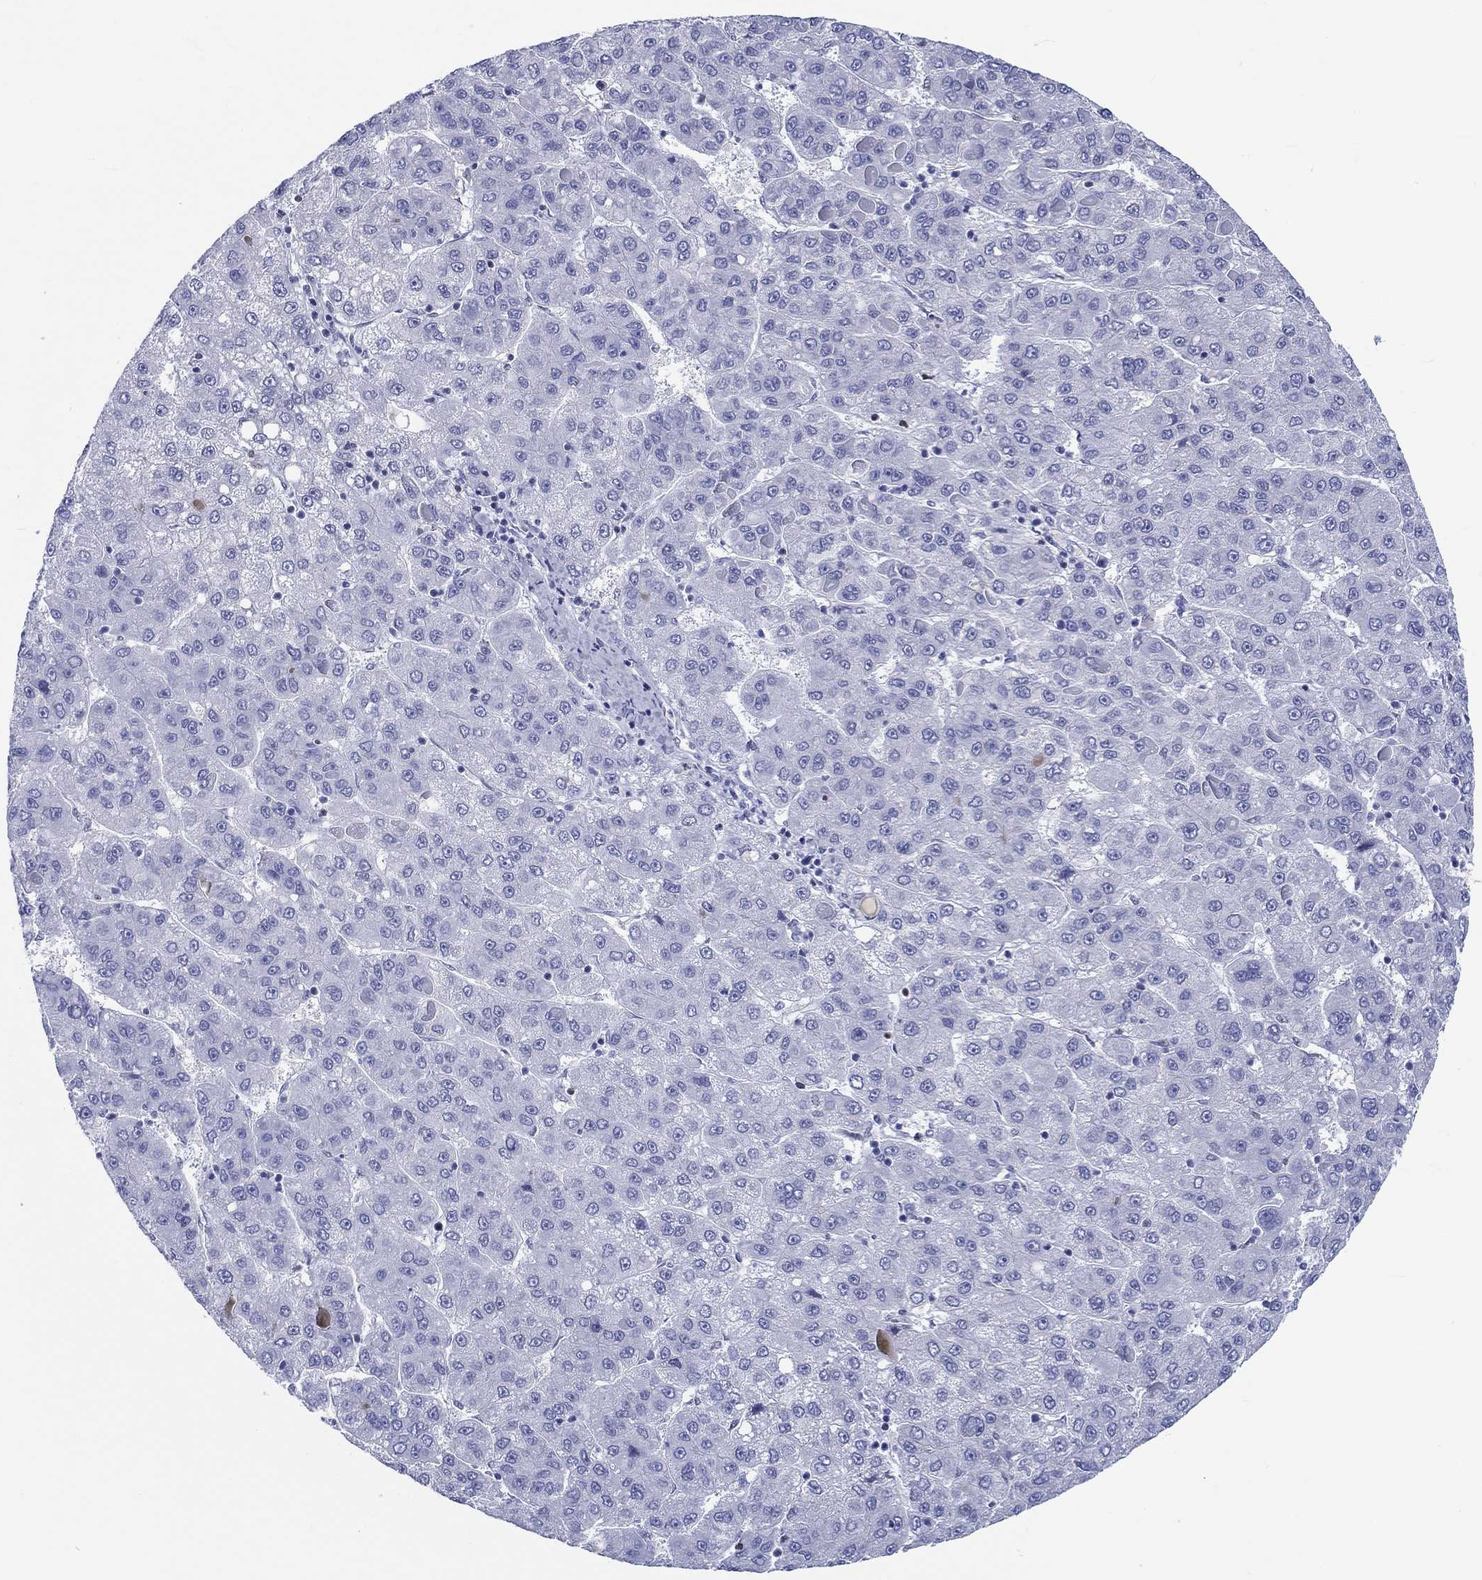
{"staining": {"intensity": "negative", "quantity": "none", "location": "none"}, "tissue": "liver cancer", "cell_type": "Tumor cells", "image_type": "cancer", "snomed": [{"axis": "morphology", "description": "Carcinoma, Hepatocellular, NOS"}, {"axis": "topography", "description": "Liver"}], "caption": "This is an IHC image of human liver cancer (hepatocellular carcinoma). There is no staining in tumor cells.", "gene": "H1-1", "patient": {"sex": "female", "age": 82}}